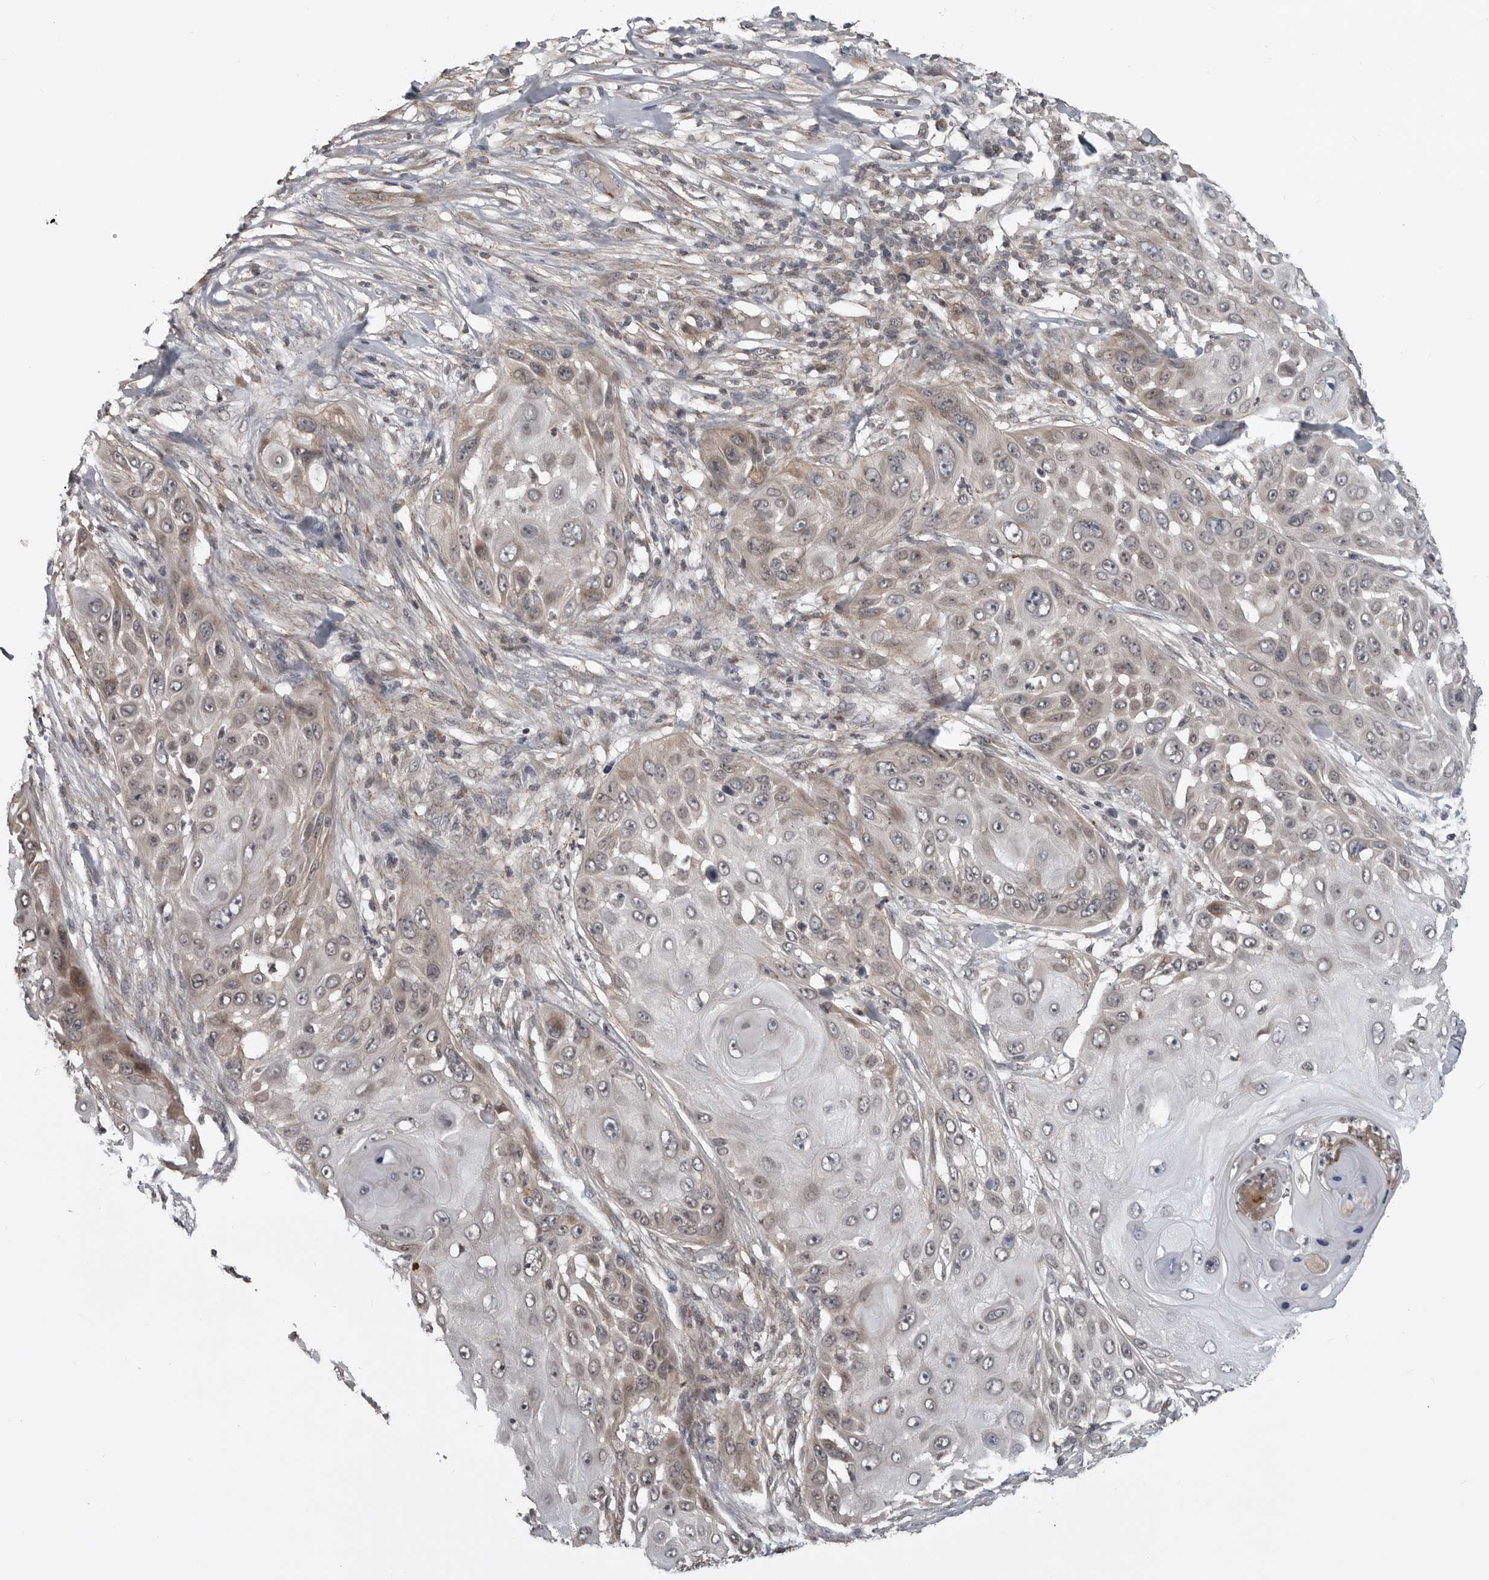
{"staining": {"intensity": "weak", "quantity": "25%-75%", "location": "cytoplasmic/membranous,nuclear"}, "tissue": "skin cancer", "cell_type": "Tumor cells", "image_type": "cancer", "snomed": [{"axis": "morphology", "description": "Squamous cell carcinoma, NOS"}, {"axis": "topography", "description": "Skin"}], "caption": "Immunohistochemistry of skin cancer (squamous cell carcinoma) reveals low levels of weak cytoplasmic/membranous and nuclear staining in approximately 25%-75% of tumor cells.", "gene": "FAAP100", "patient": {"sex": "female", "age": 44}}